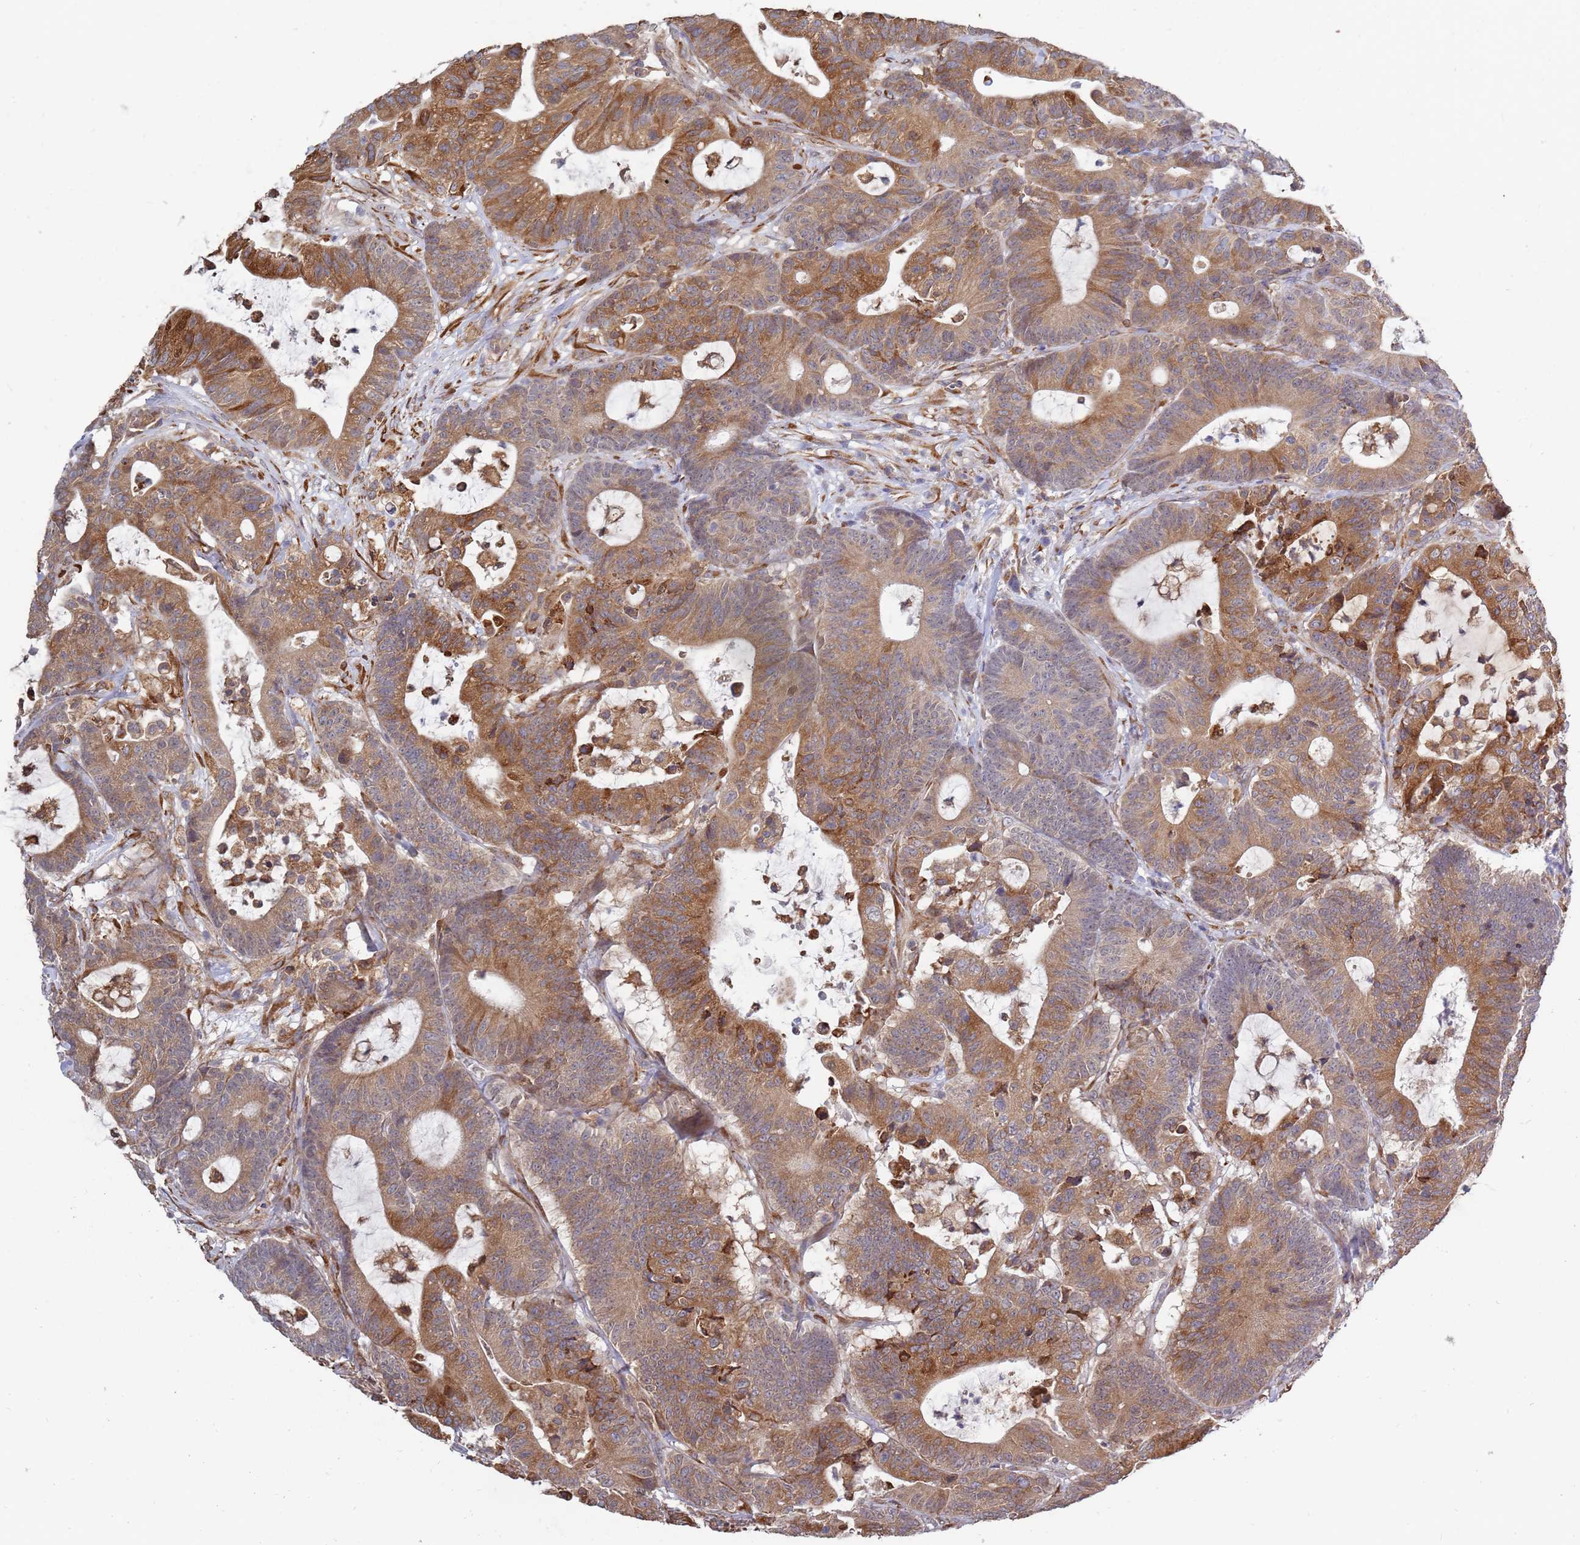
{"staining": {"intensity": "moderate", "quantity": ">75%", "location": "cytoplasmic/membranous"}, "tissue": "colorectal cancer", "cell_type": "Tumor cells", "image_type": "cancer", "snomed": [{"axis": "morphology", "description": "Adenocarcinoma, NOS"}, {"axis": "topography", "description": "Colon"}], "caption": "This photomicrograph shows immunohistochemistry staining of colorectal cancer (adenocarcinoma), with medium moderate cytoplasmic/membranous expression in about >75% of tumor cells.", "gene": "VRK2", "patient": {"sex": "female", "age": 84}}